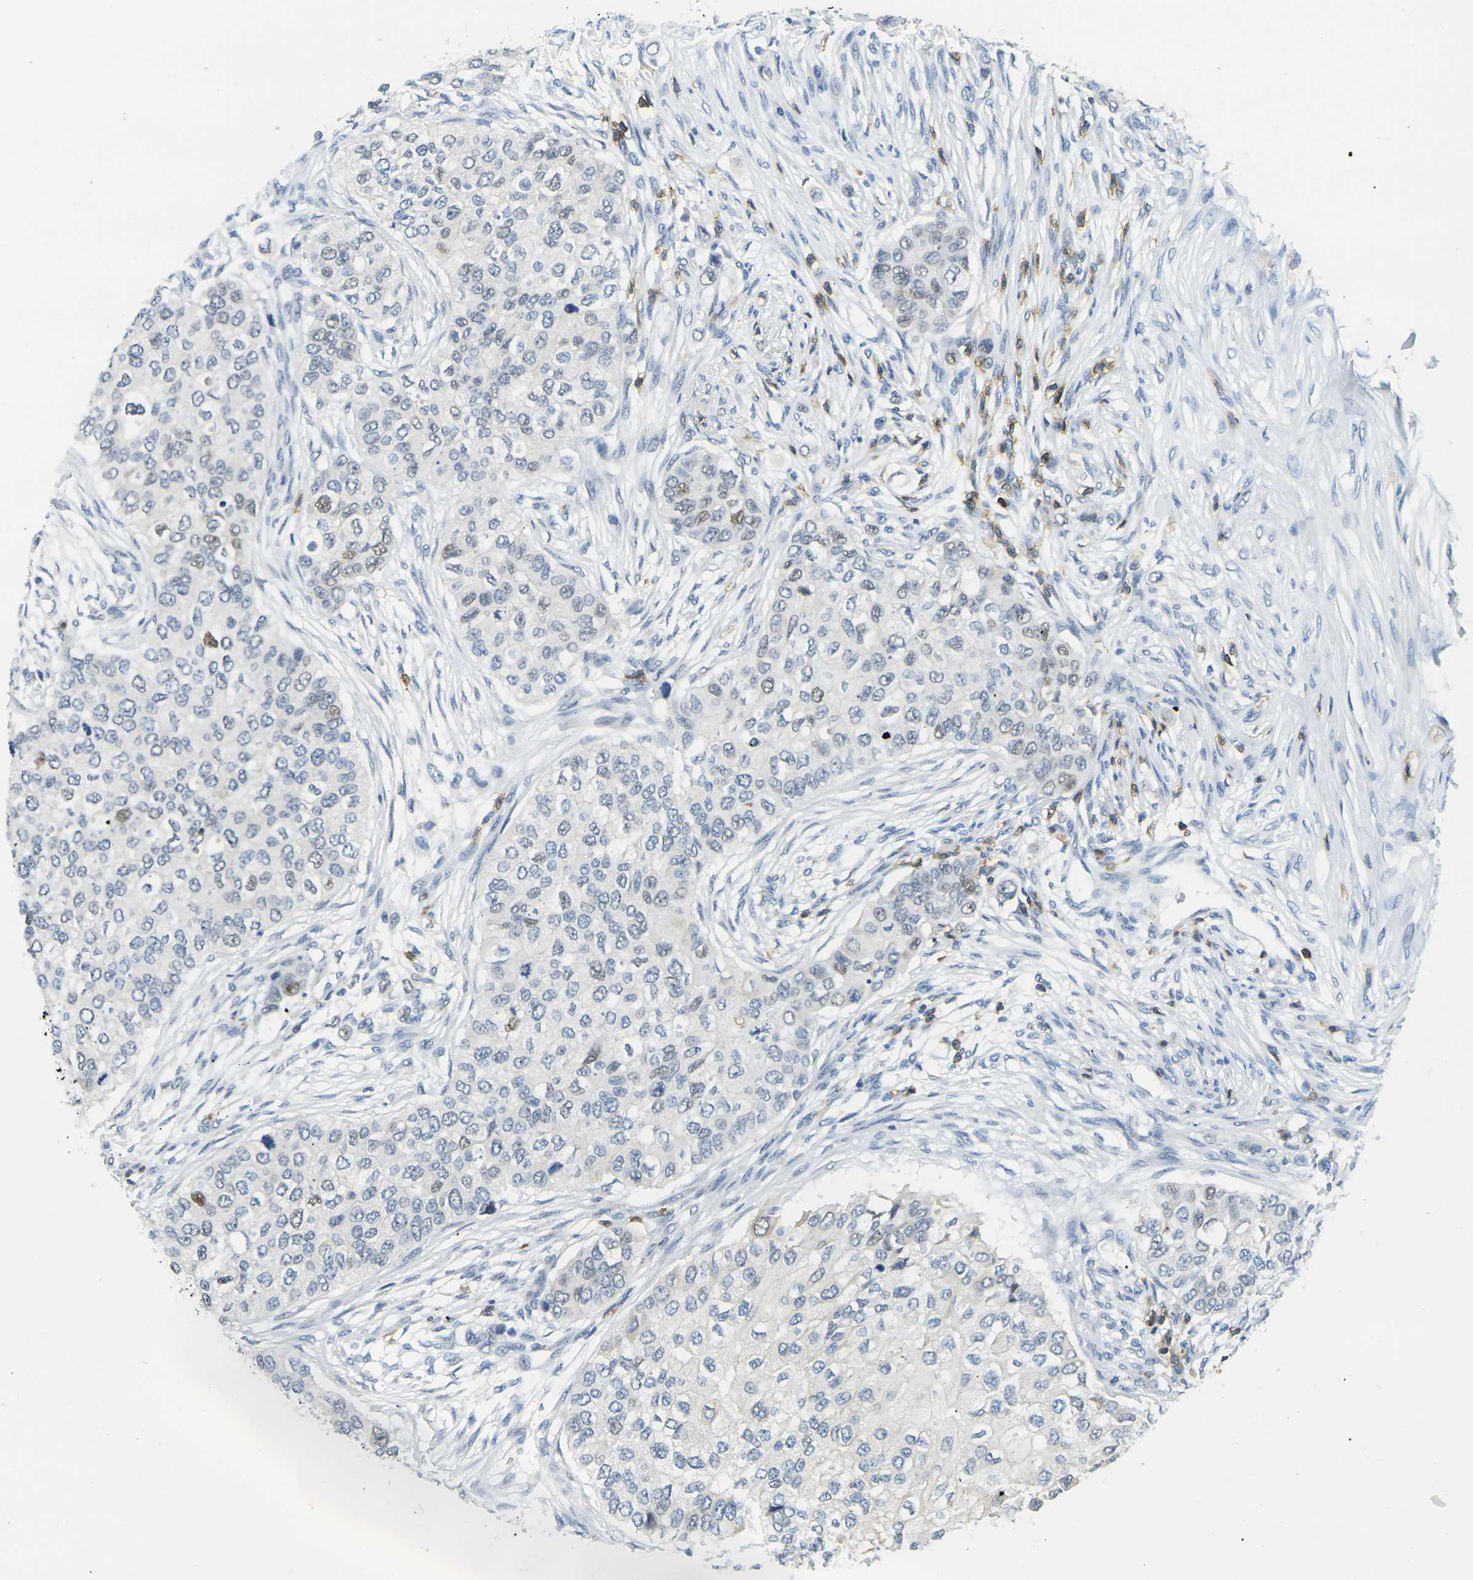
{"staining": {"intensity": "weak", "quantity": "<25%", "location": "nuclear"}, "tissue": "breast cancer", "cell_type": "Tumor cells", "image_type": "cancer", "snomed": [{"axis": "morphology", "description": "Normal tissue, NOS"}, {"axis": "morphology", "description": "Duct carcinoma"}, {"axis": "topography", "description": "Breast"}], "caption": "The immunohistochemistry photomicrograph has no significant positivity in tumor cells of breast cancer (intraductal carcinoma) tissue. (Brightfield microscopy of DAB IHC at high magnification).", "gene": "CD3D", "patient": {"sex": "female", "age": 49}}